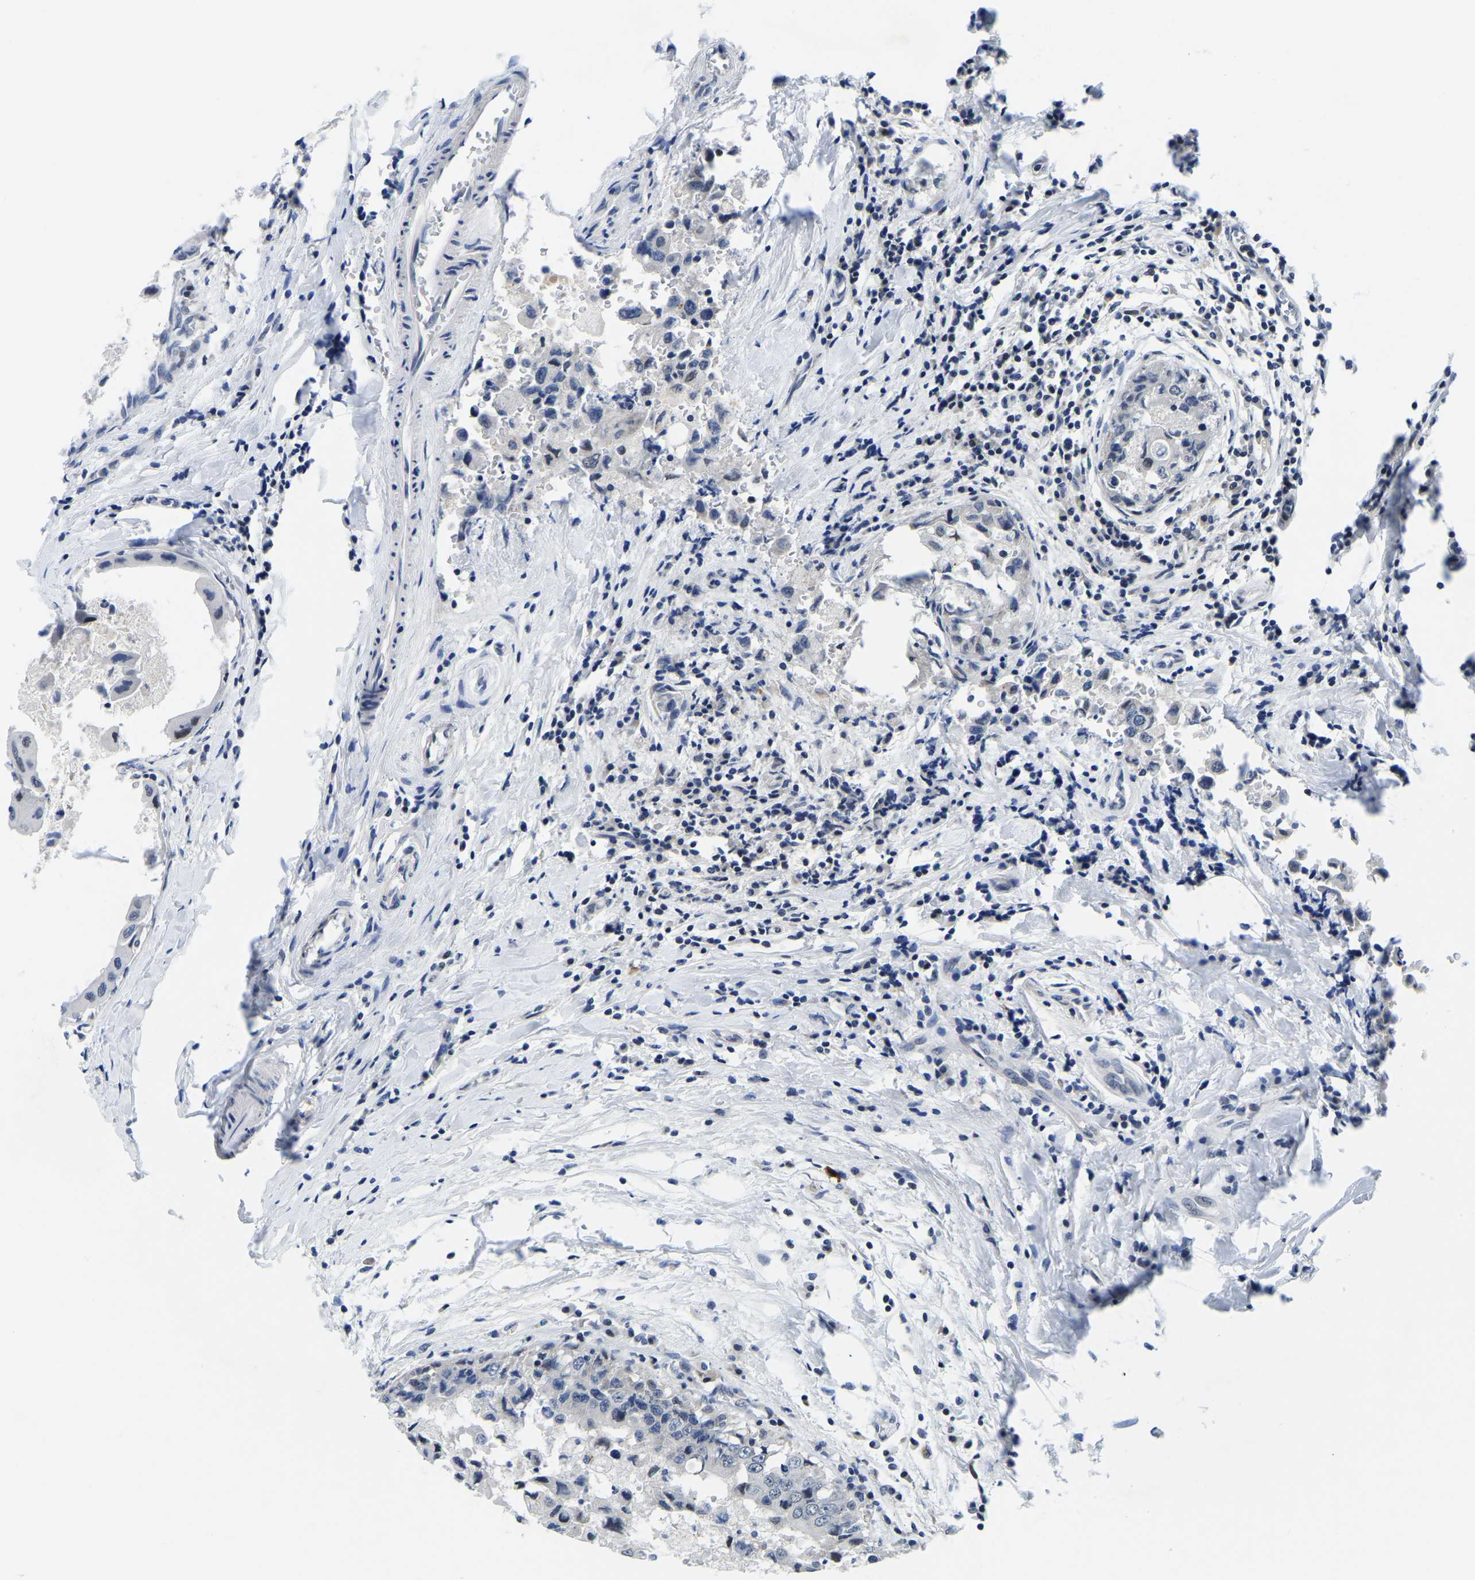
{"staining": {"intensity": "negative", "quantity": "none", "location": "none"}, "tissue": "breast cancer", "cell_type": "Tumor cells", "image_type": "cancer", "snomed": [{"axis": "morphology", "description": "Duct carcinoma"}, {"axis": "topography", "description": "Breast"}], "caption": "This is an immunohistochemistry photomicrograph of breast infiltrating ductal carcinoma. There is no positivity in tumor cells.", "gene": "POLDIP3", "patient": {"sex": "female", "age": 27}}